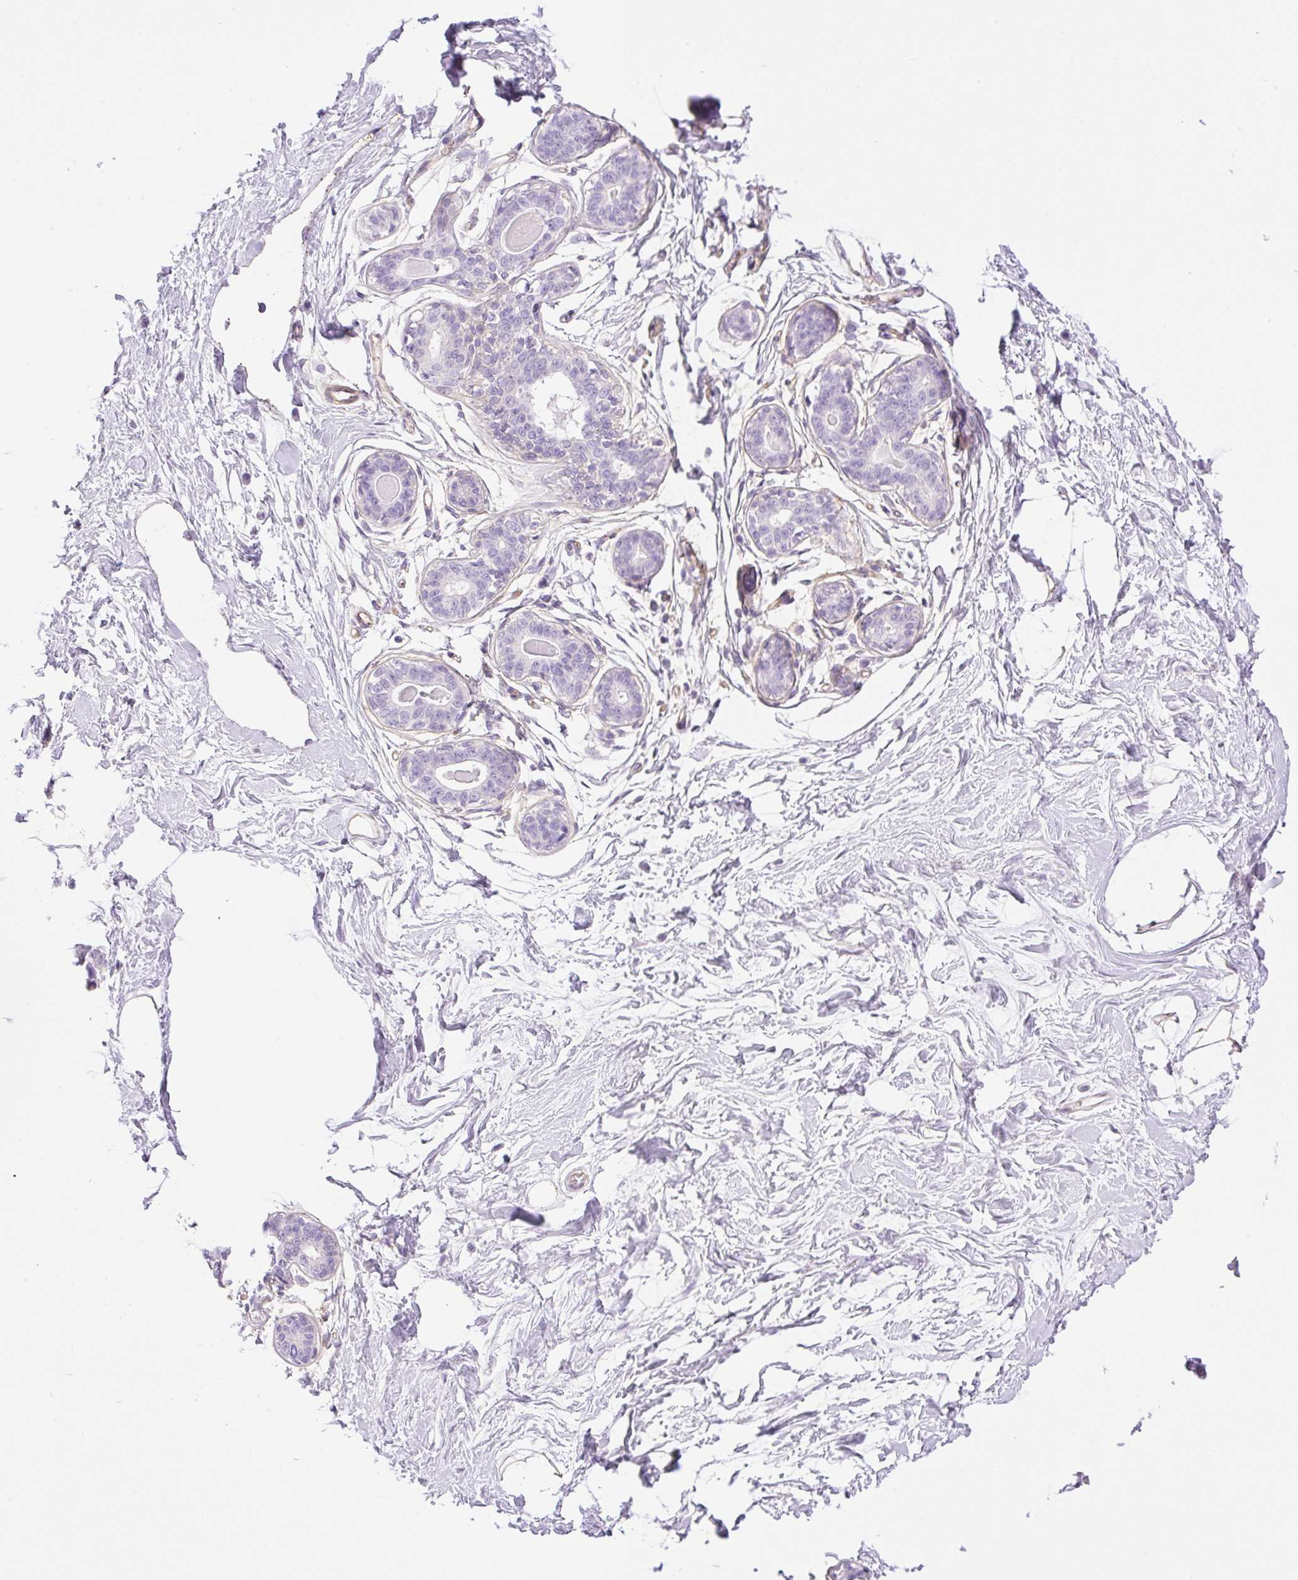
{"staining": {"intensity": "weak", "quantity": "25%-75%", "location": "cytoplasmic/membranous"}, "tissue": "breast", "cell_type": "Adipocytes", "image_type": "normal", "snomed": [{"axis": "morphology", "description": "Normal tissue, NOS"}, {"axis": "topography", "description": "Breast"}], "caption": "A micrograph showing weak cytoplasmic/membranous positivity in about 25%-75% of adipocytes in normal breast, as visualized by brown immunohistochemical staining.", "gene": "EHD1", "patient": {"sex": "female", "age": 45}}